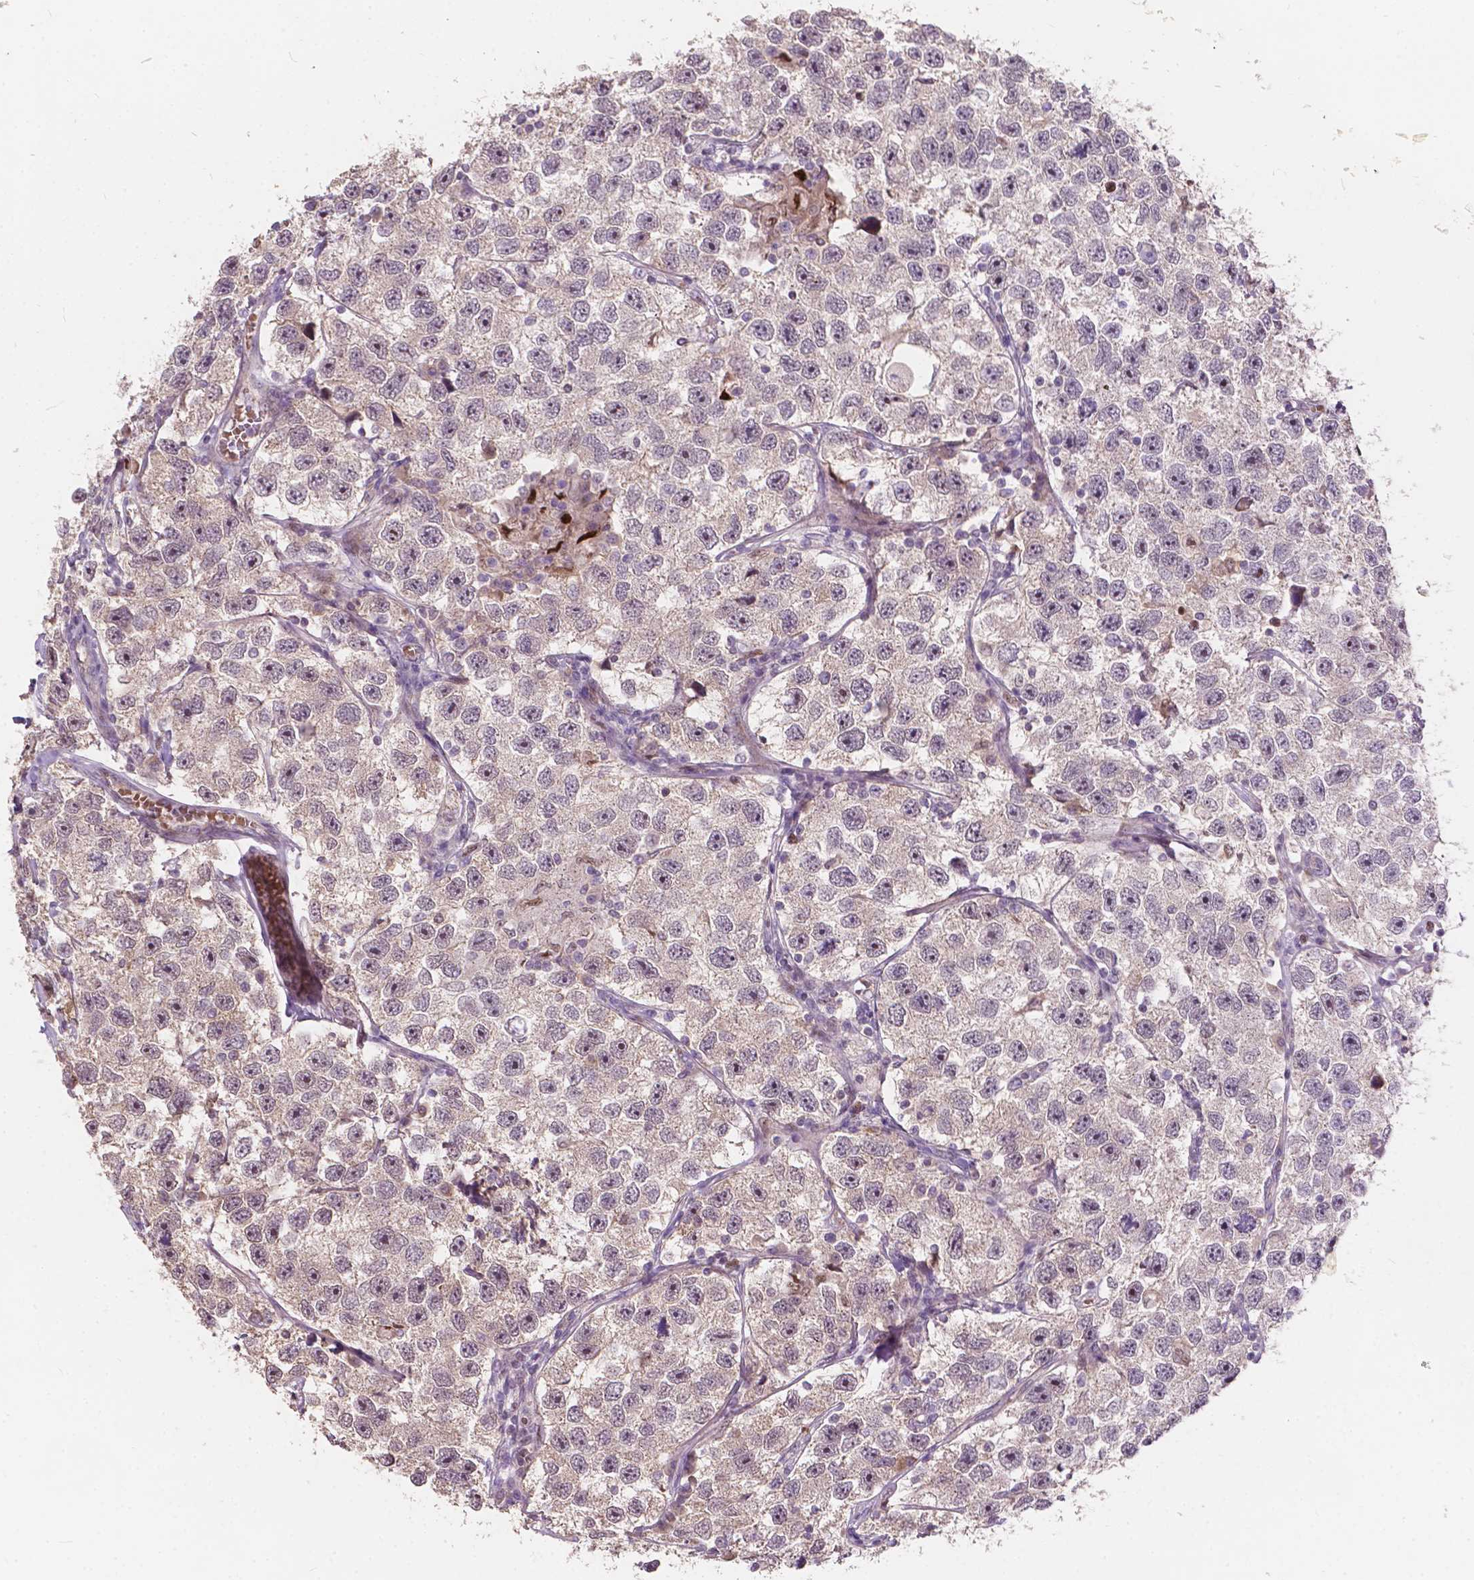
{"staining": {"intensity": "moderate", "quantity": "<25%", "location": "nuclear"}, "tissue": "testis cancer", "cell_type": "Tumor cells", "image_type": "cancer", "snomed": [{"axis": "morphology", "description": "Seminoma, NOS"}, {"axis": "topography", "description": "Testis"}], "caption": "The image exhibits staining of testis seminoma, revealing moderate nuclear protein staining (brown color) within tumor cells.", "gene": "DUSP16", "patient": {"sex": "male", "age": 26}}